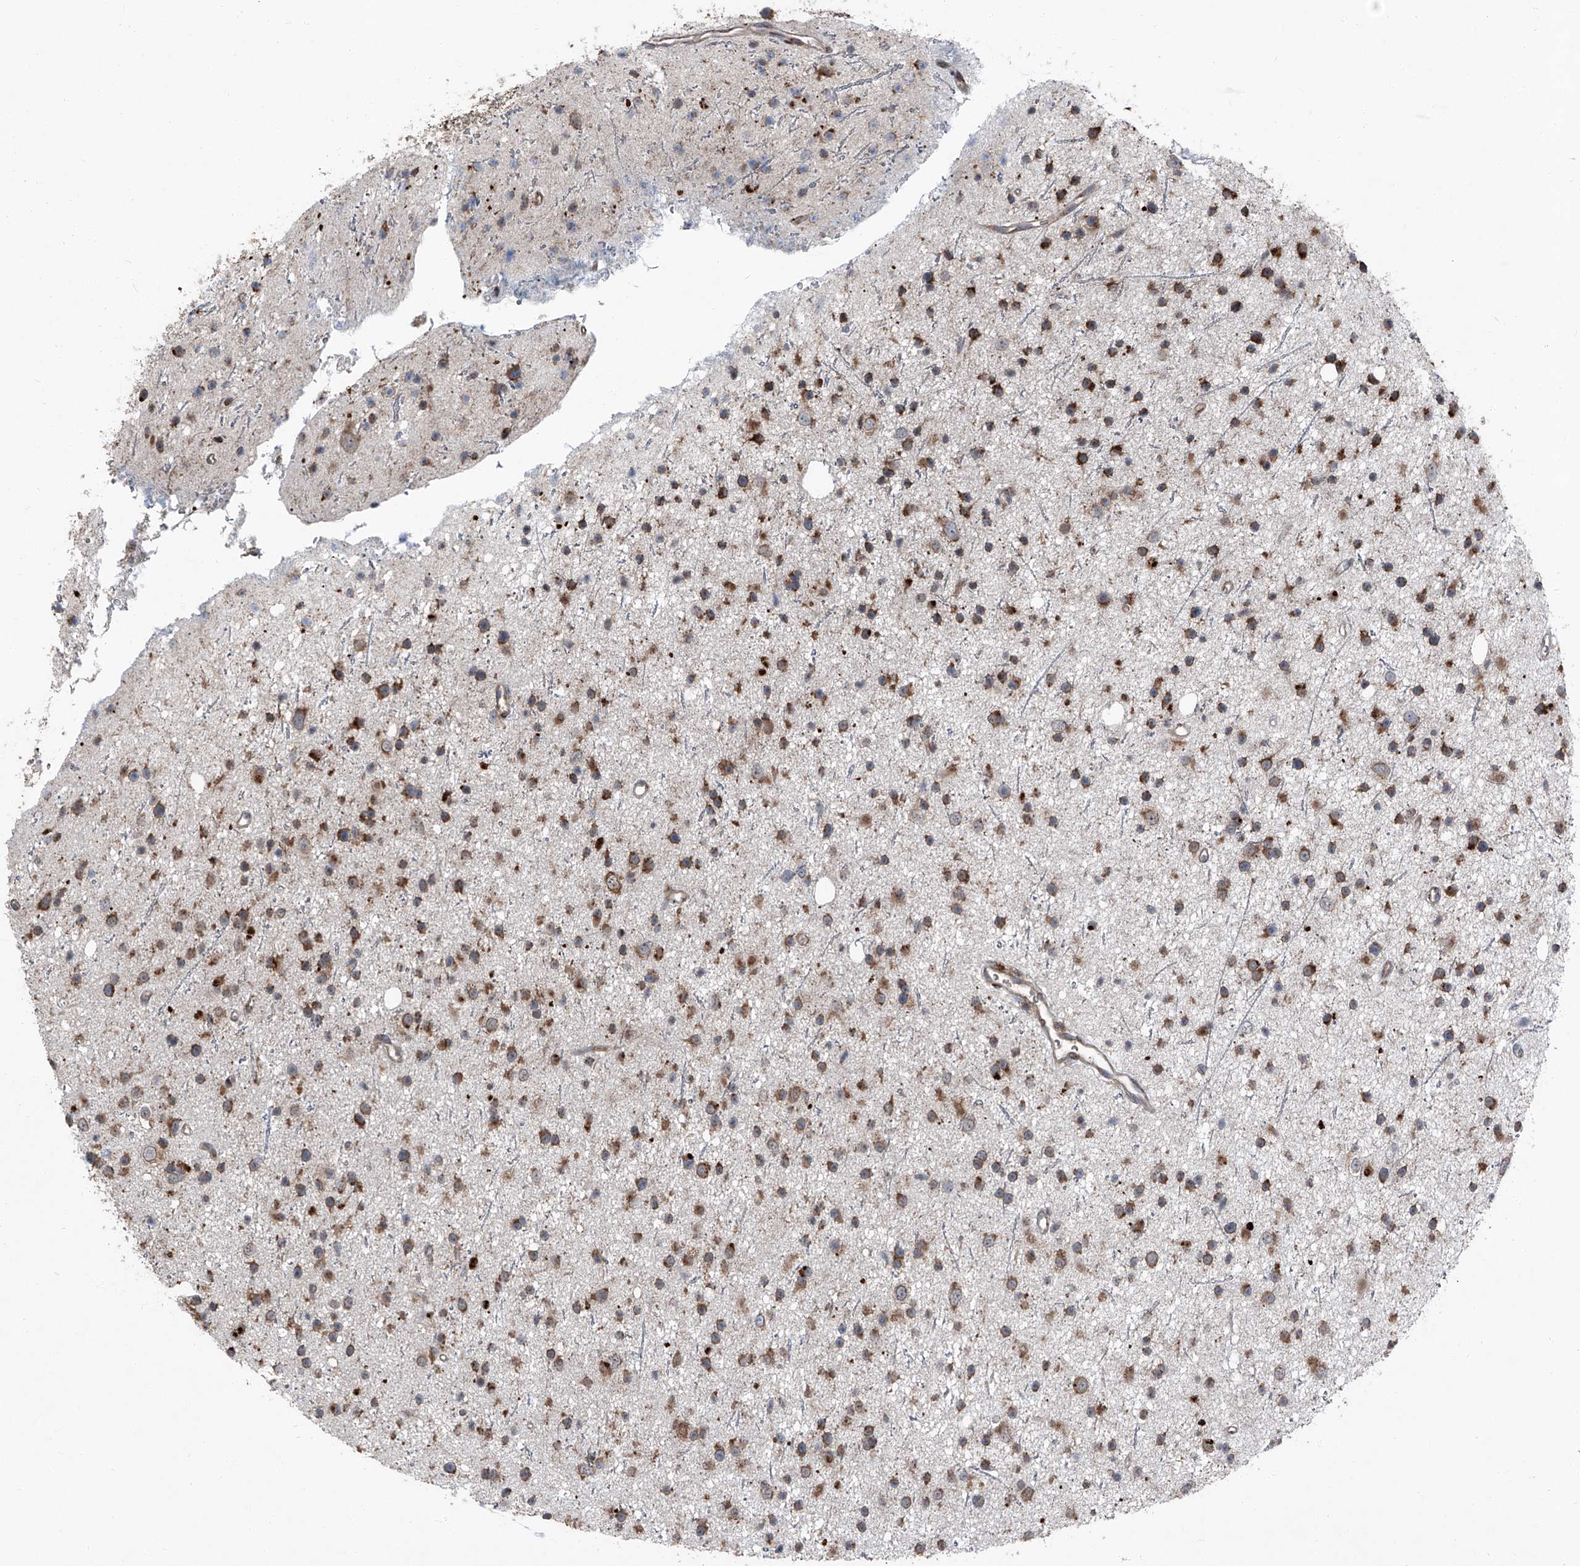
{"staining": {"intensity": "strong", "quantity": "25%-75%", "location": "cytoplasmic/membranous"}, "tissue": "glioma", "cell_type": "Tumor cells", "image_type": "cancer", "snomed": [{"axis": "morphology", "description": "Glioma, malignant, Low grade"}, {"axis": "topography", "description": "Cerebral cortex"}], "caption": "Immunohistochemistry staining of glioma, which exhibits high levels of strong cytoplasmic/membranous staining in approximately 25%-75% of tumor cells indicating strong cytoplasmic/membranous protein positivity. The staining was performed using DAB (3,3'-diaminobenzidine) (brown) for protein detection and nuclei were counterstained in hematoxylin (blue).", "gene": "LIMK1", "patient": {"sex": "female", "age": 39}}